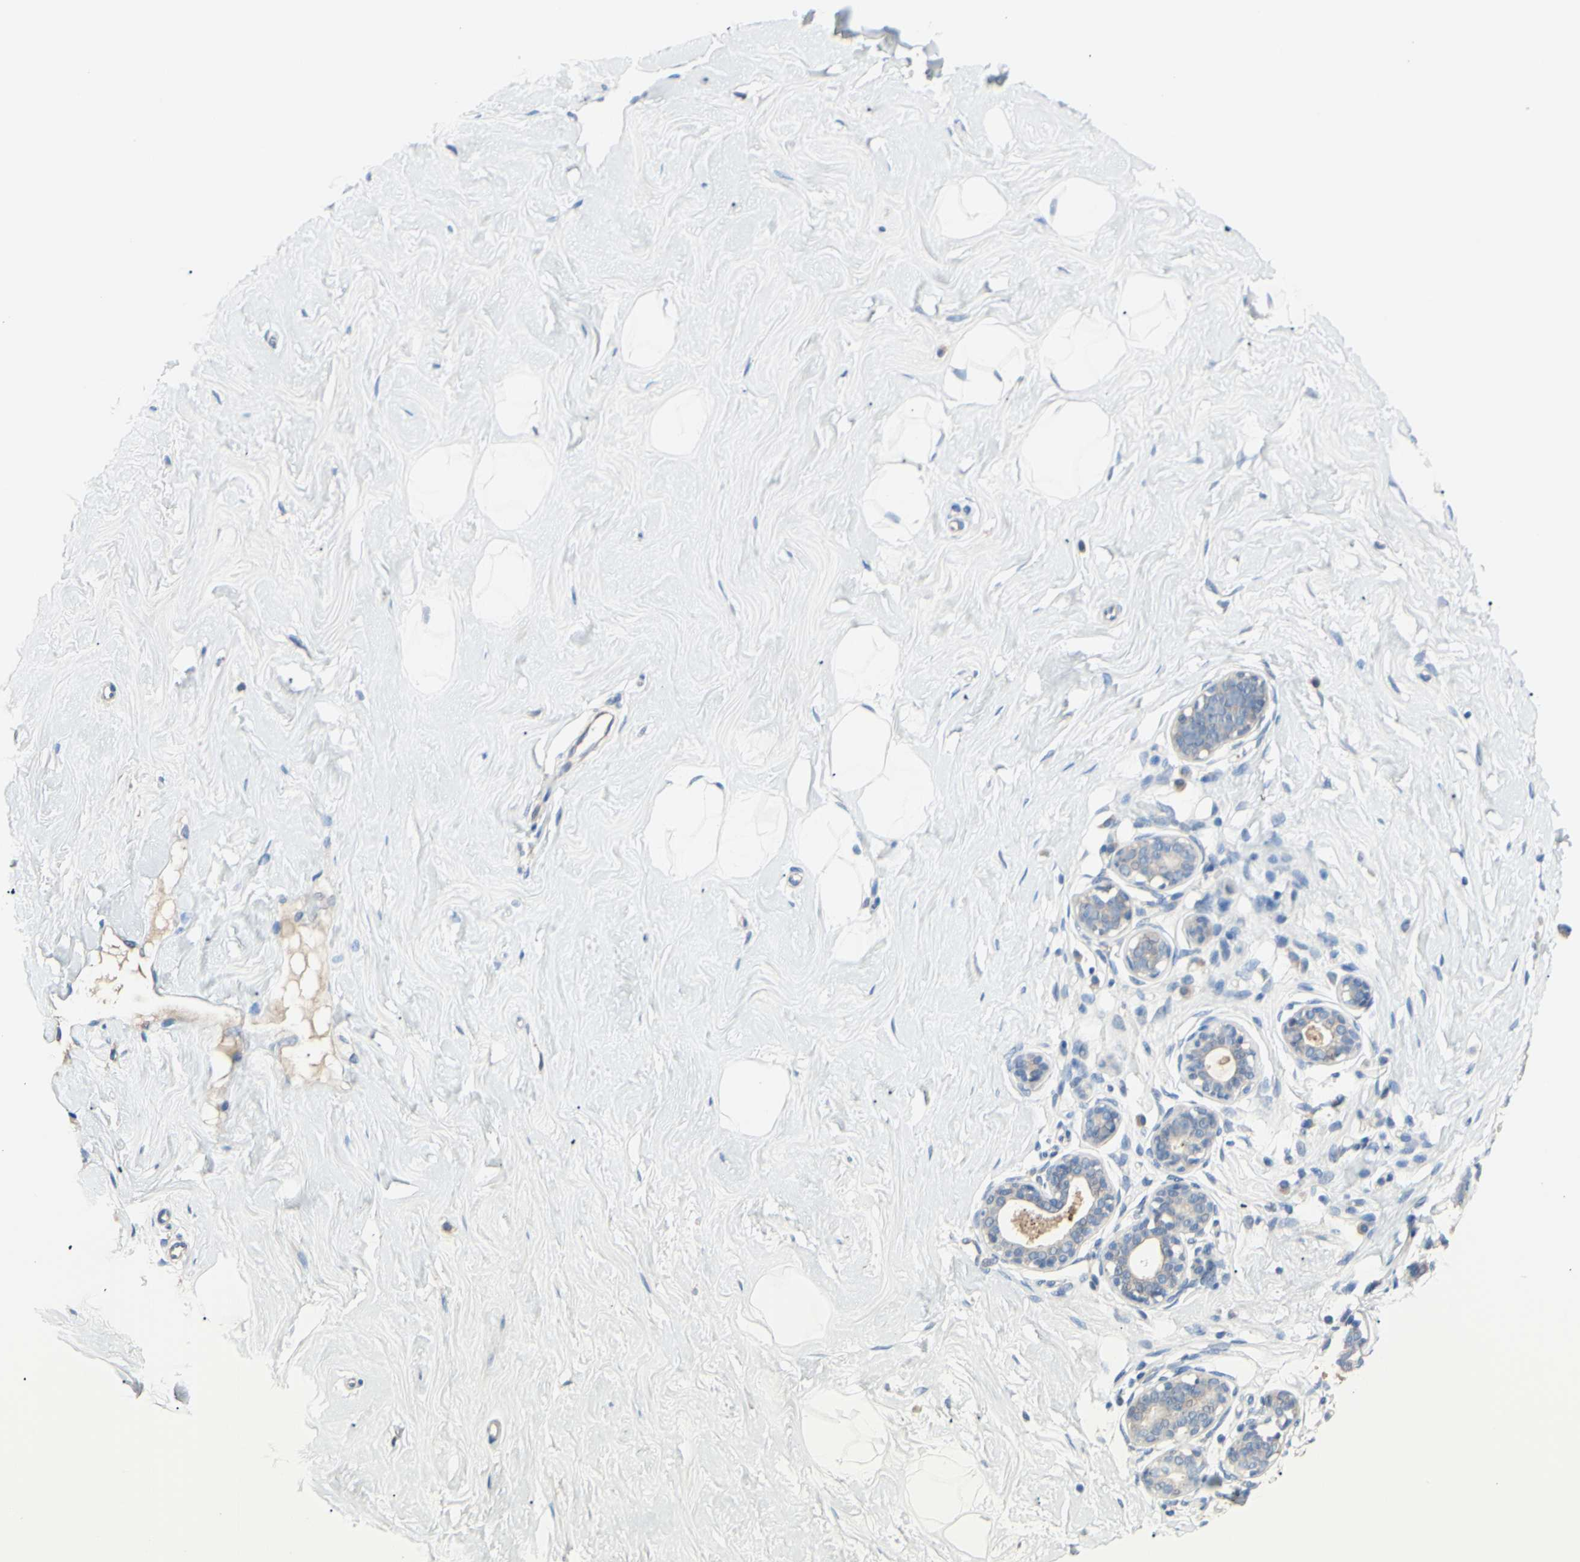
{"staining": {"intensity": "negative", "quantity": "none", "location": "none"}, "tissue": "breast", "cell_type": "Adipocytes", "image_type": "normal", "snomed": [{"axis": "morphology", "description": "Normal tissue, NOS"}, {"axis": "topography", "description": "Breast"}], "caption": "Normal breast was stained to show a protein in brown. There is no significant expression in adipocytes. (DAB IHC with hematoxylin counter stain).", "gene": "TMEM59L", "patient": {"sex": "female", "age": 23}}